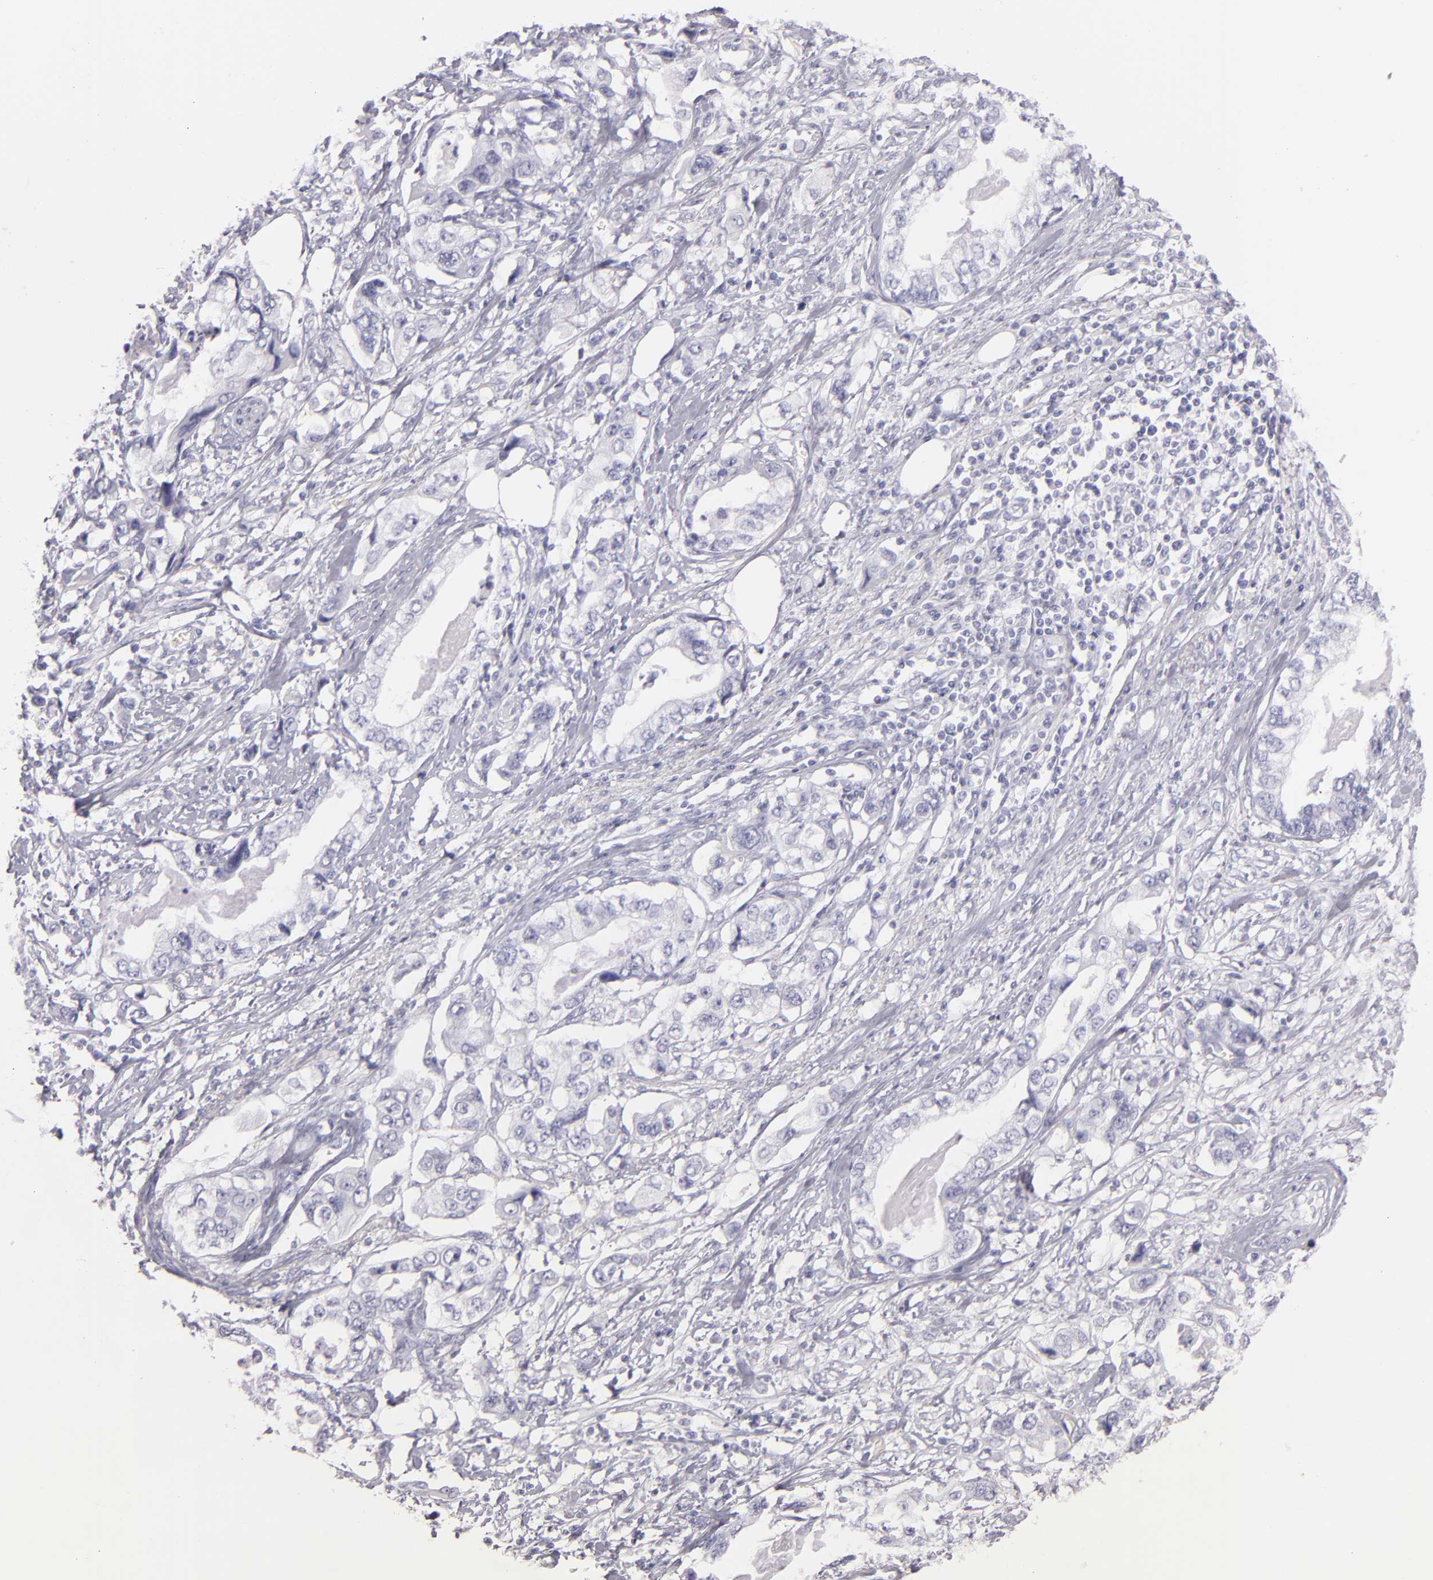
{"staining": {"intensity": "negative", "quantity": "none", "location": "none"}, "tissue": "stomach cancer", "cell_type": "Tumor cells", "image_type": "cancer", "snomed": [{"axis": "morphology", "description": "Adenocarcinoma, NOS"}, {"axis": "topography", "description": "Pancreas"}, {"axis": "topography", "description": "Stomach, upper"}], "caption": "There is no significant positivity in tumor cells of stomach cancer (adenocarcinoma).", "gene": "FABP1", "patient": {"sex": "male", "age": 77}}